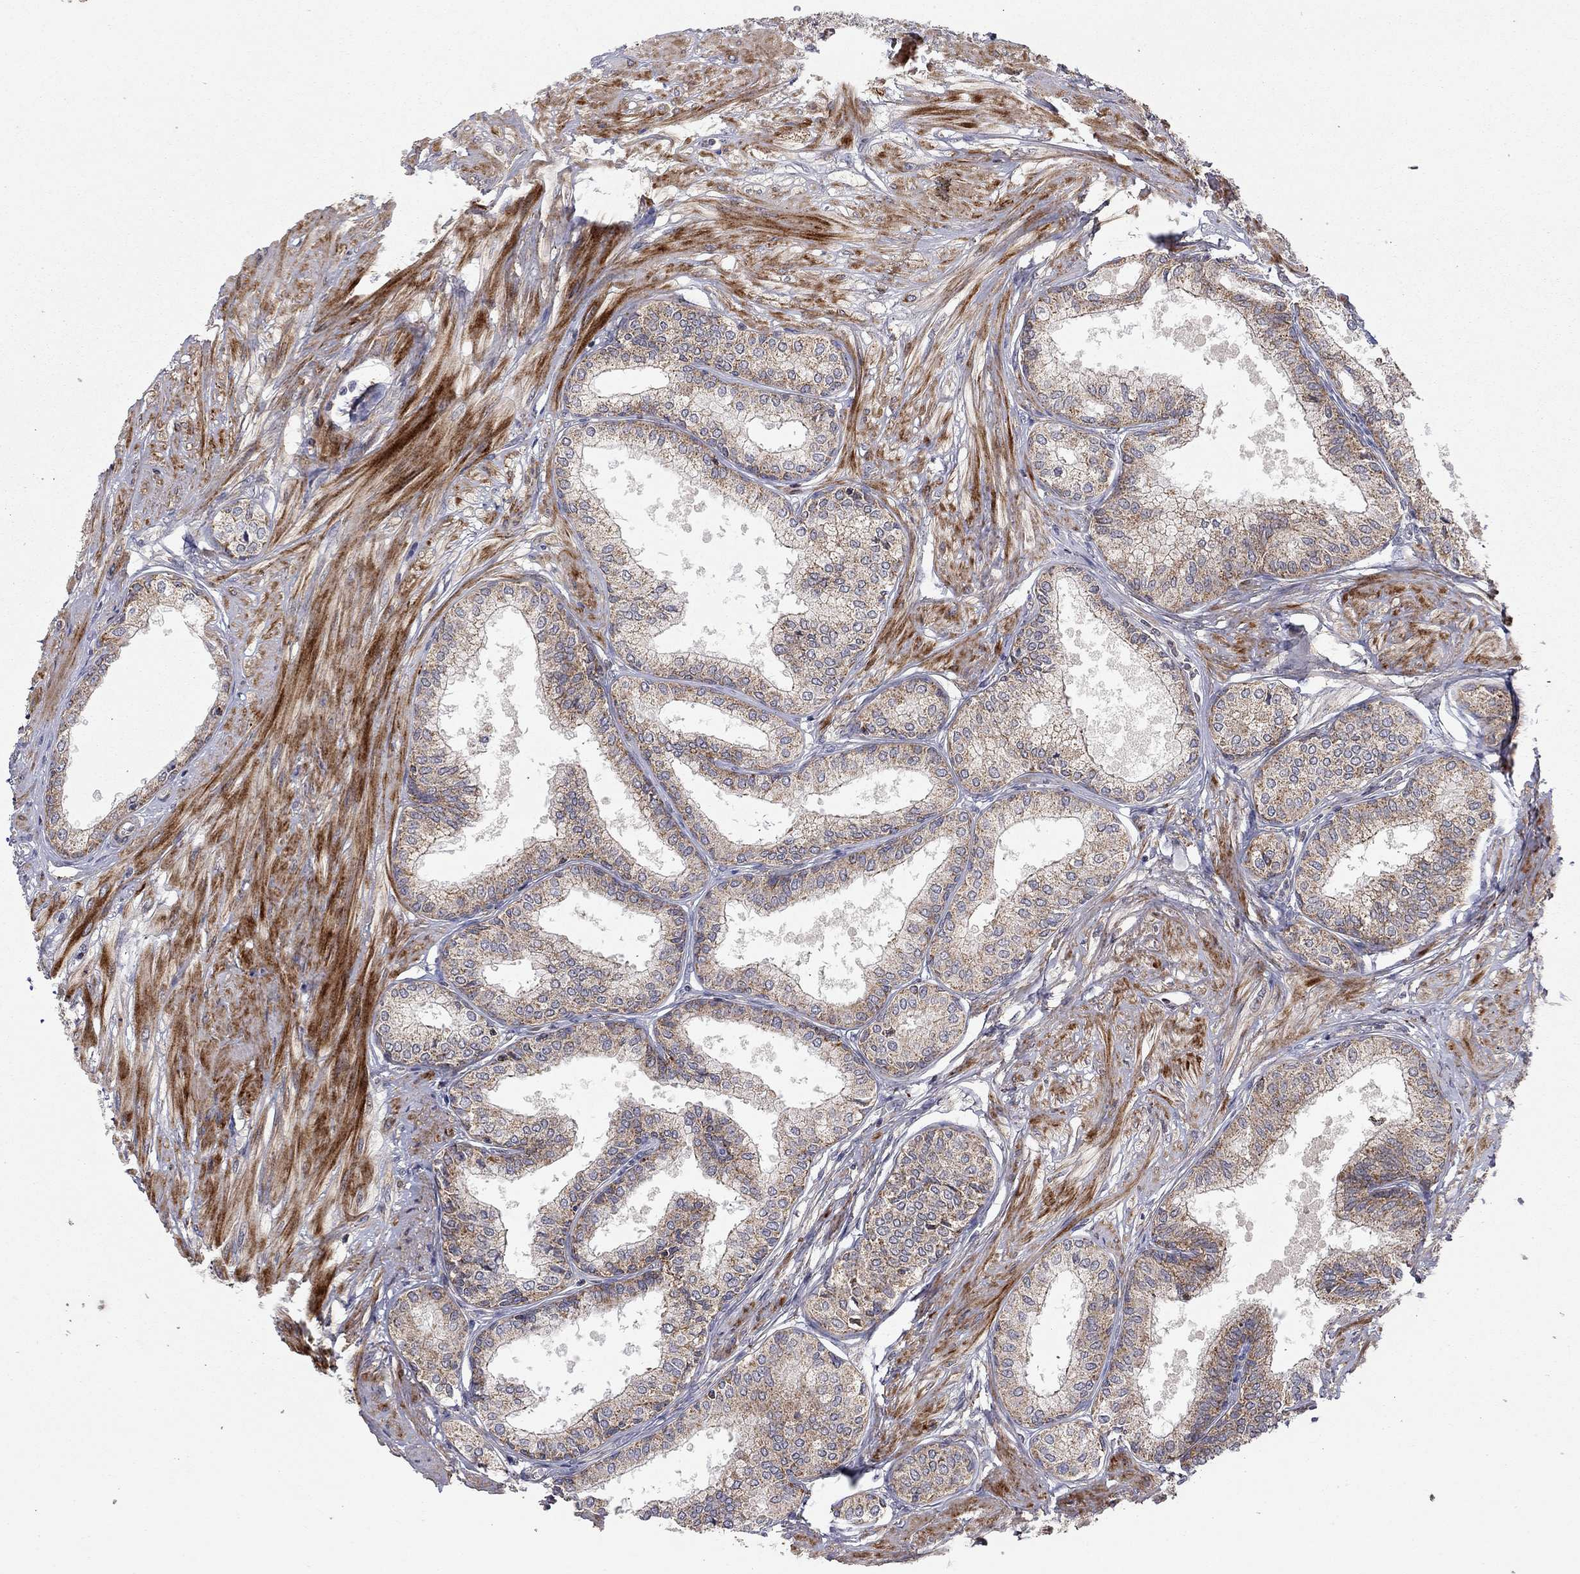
{"staining": {"intensity": "weak", "quantity": "25%-75%", "location": "cytoplasmic/membranous"}, "tissue": "prostate", "cell_type": "Glandular cells", "image_type": "normal", "snomed": [{"axis": "morphology", "description": "Normal tissue, NOS"}, {"axis": "topography", "description": "Prostate"}], "caption": "Immunohistochemistry staining of unremarkable prostate, which displays low levels of weak cytoplasmic/membranous positivity in approximately 25%-75% of glandular cells indicating weak cytoplasmic/membranous protein expression. The staining was performed using DAB (3,3'-diaminobenzidine) (brown) for protein detection and nuclei were counterstained in hematoxylin (blue).", "gene": "IDS", "patient": {"sex": "male", "age": 63}}